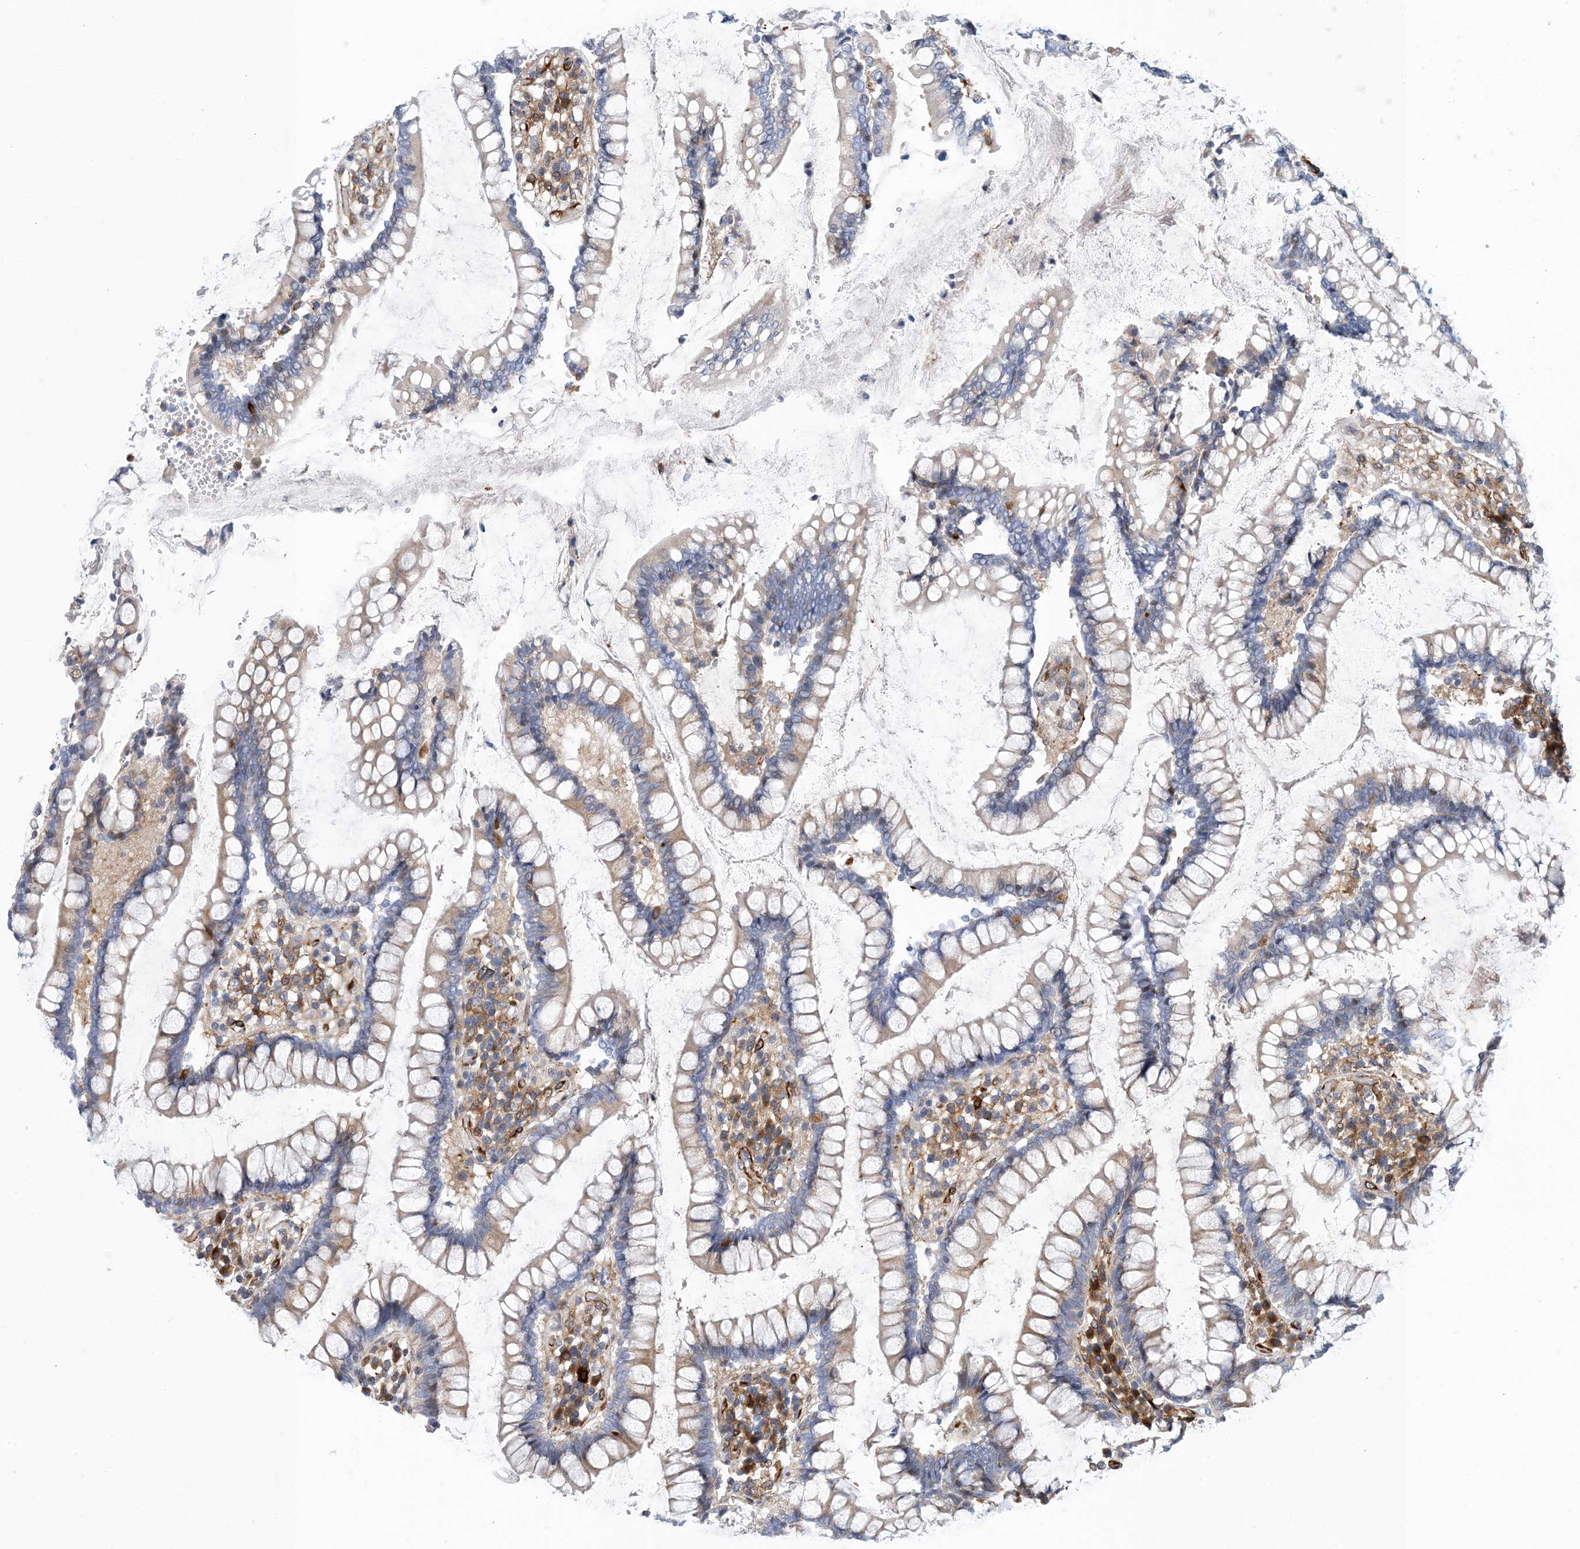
{"staining": {"intensity": "moderate", "quantity": ">75%", "location": "cytoplasmic/membranous"}, "tissue": "colon", "cell_type": "Endothelial cells", "image_type": "normal", "snomed": [{"axis": "morphology", "description": "Normal tissue, NOS"}, {"axis": "topography", "description": "Colon"}], "caption": "Protein staining of benign colon shows moderate cytoplasmic/membranous staining in approximately >75% of endothelial cells. Immunohistochemistry (ihc) stains the protein of interest in brown and the nuclei are stained blue.", "gene": "PCDHA2", "patient": {"sex": "female", "age": 79}}